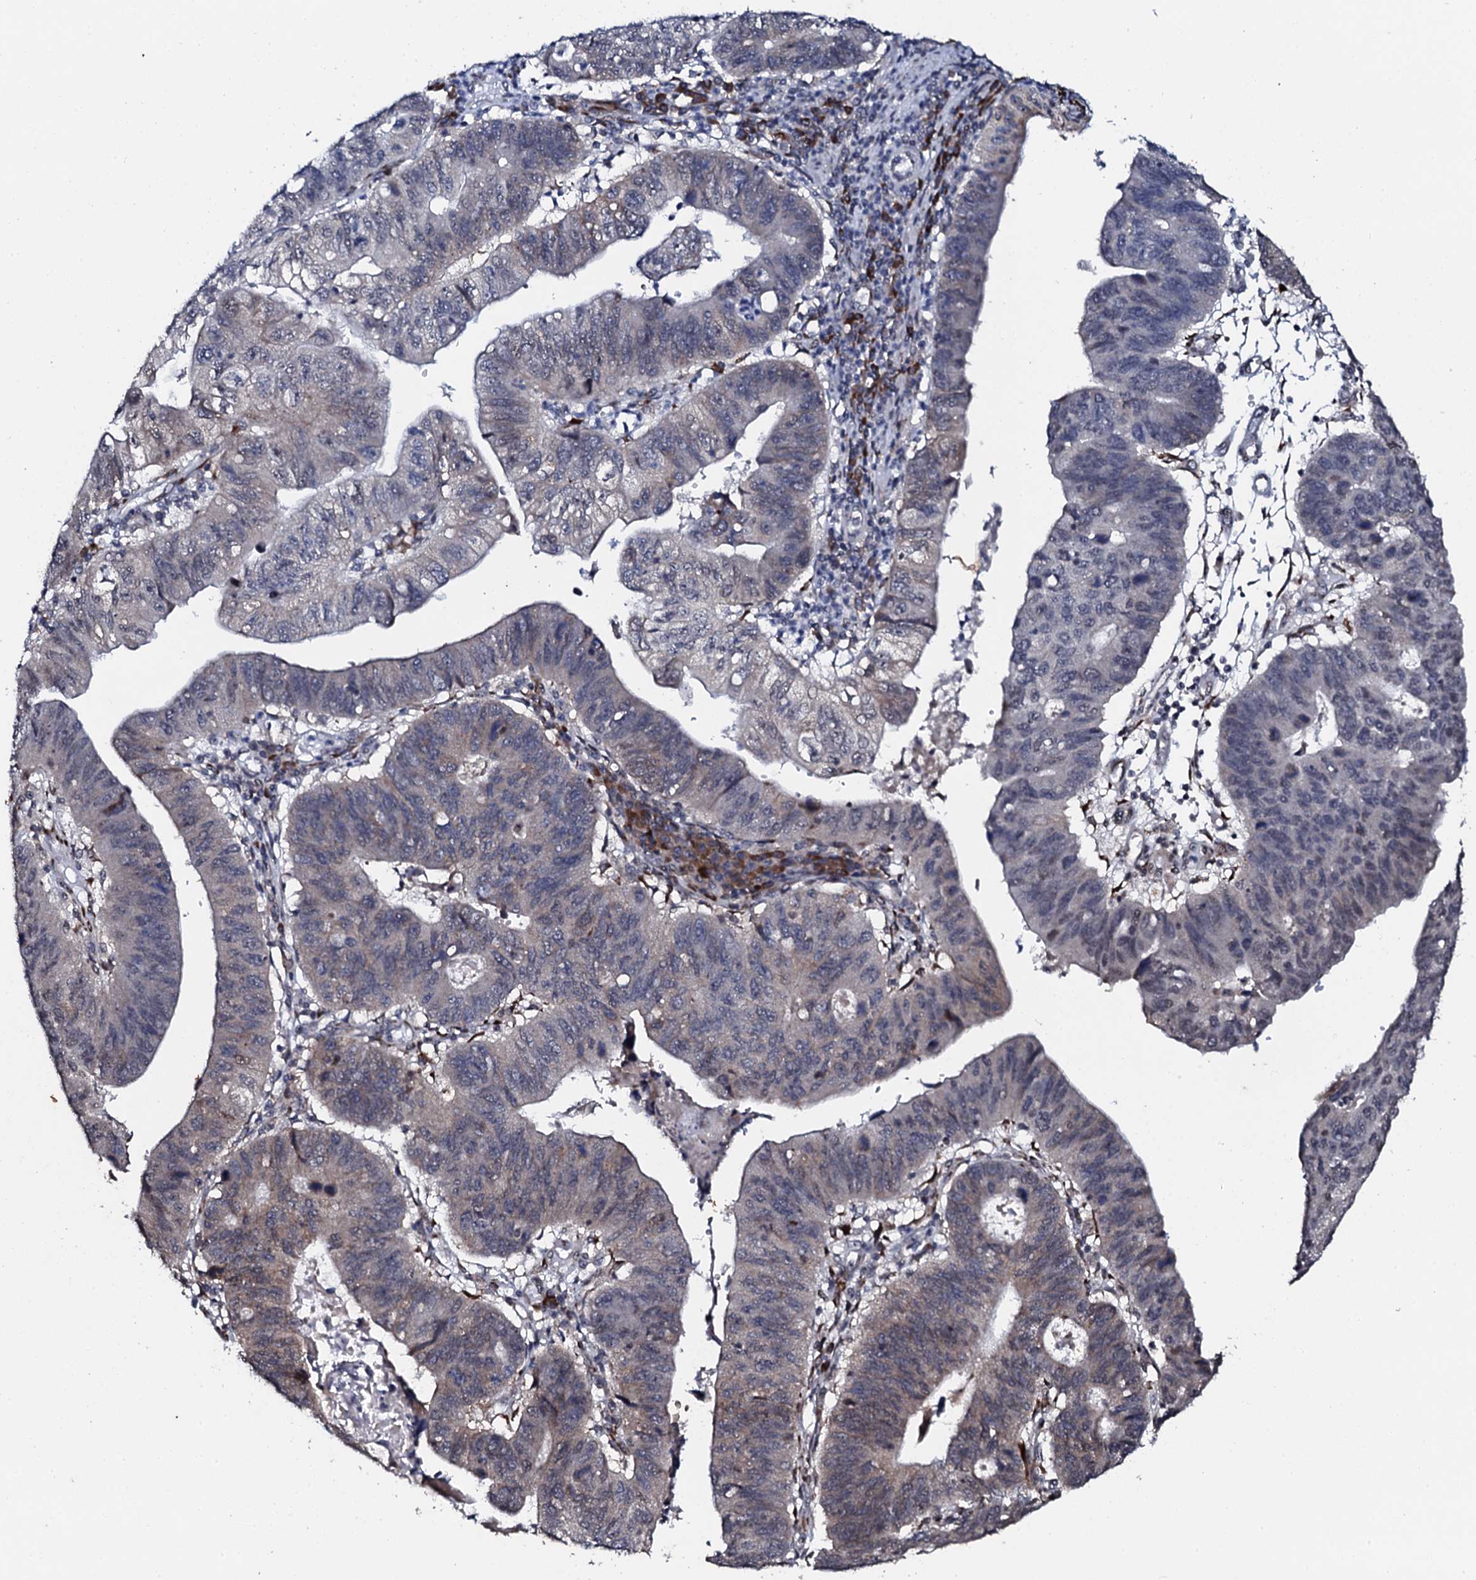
{"staining": {"intensity": "weak", "quantity": "<25%", "location": "cytoplasmic/membranous"}, "tissue": "stomach cancer", "cell_type": "Tumor cells", "image_type": "cancer", "snomed": [{"axis": "morphology", "description": "Adenocarcinoma, NOS"}, {"axis": "topography", "description": "Stomach"}], "caption": "Immunohistochemical staining of human stomach cancer (adenocarcinoma) shows no significant expression in tumor cells.", "gene": "FAM111A", "patient": {"sex": "male", "age": 59}}